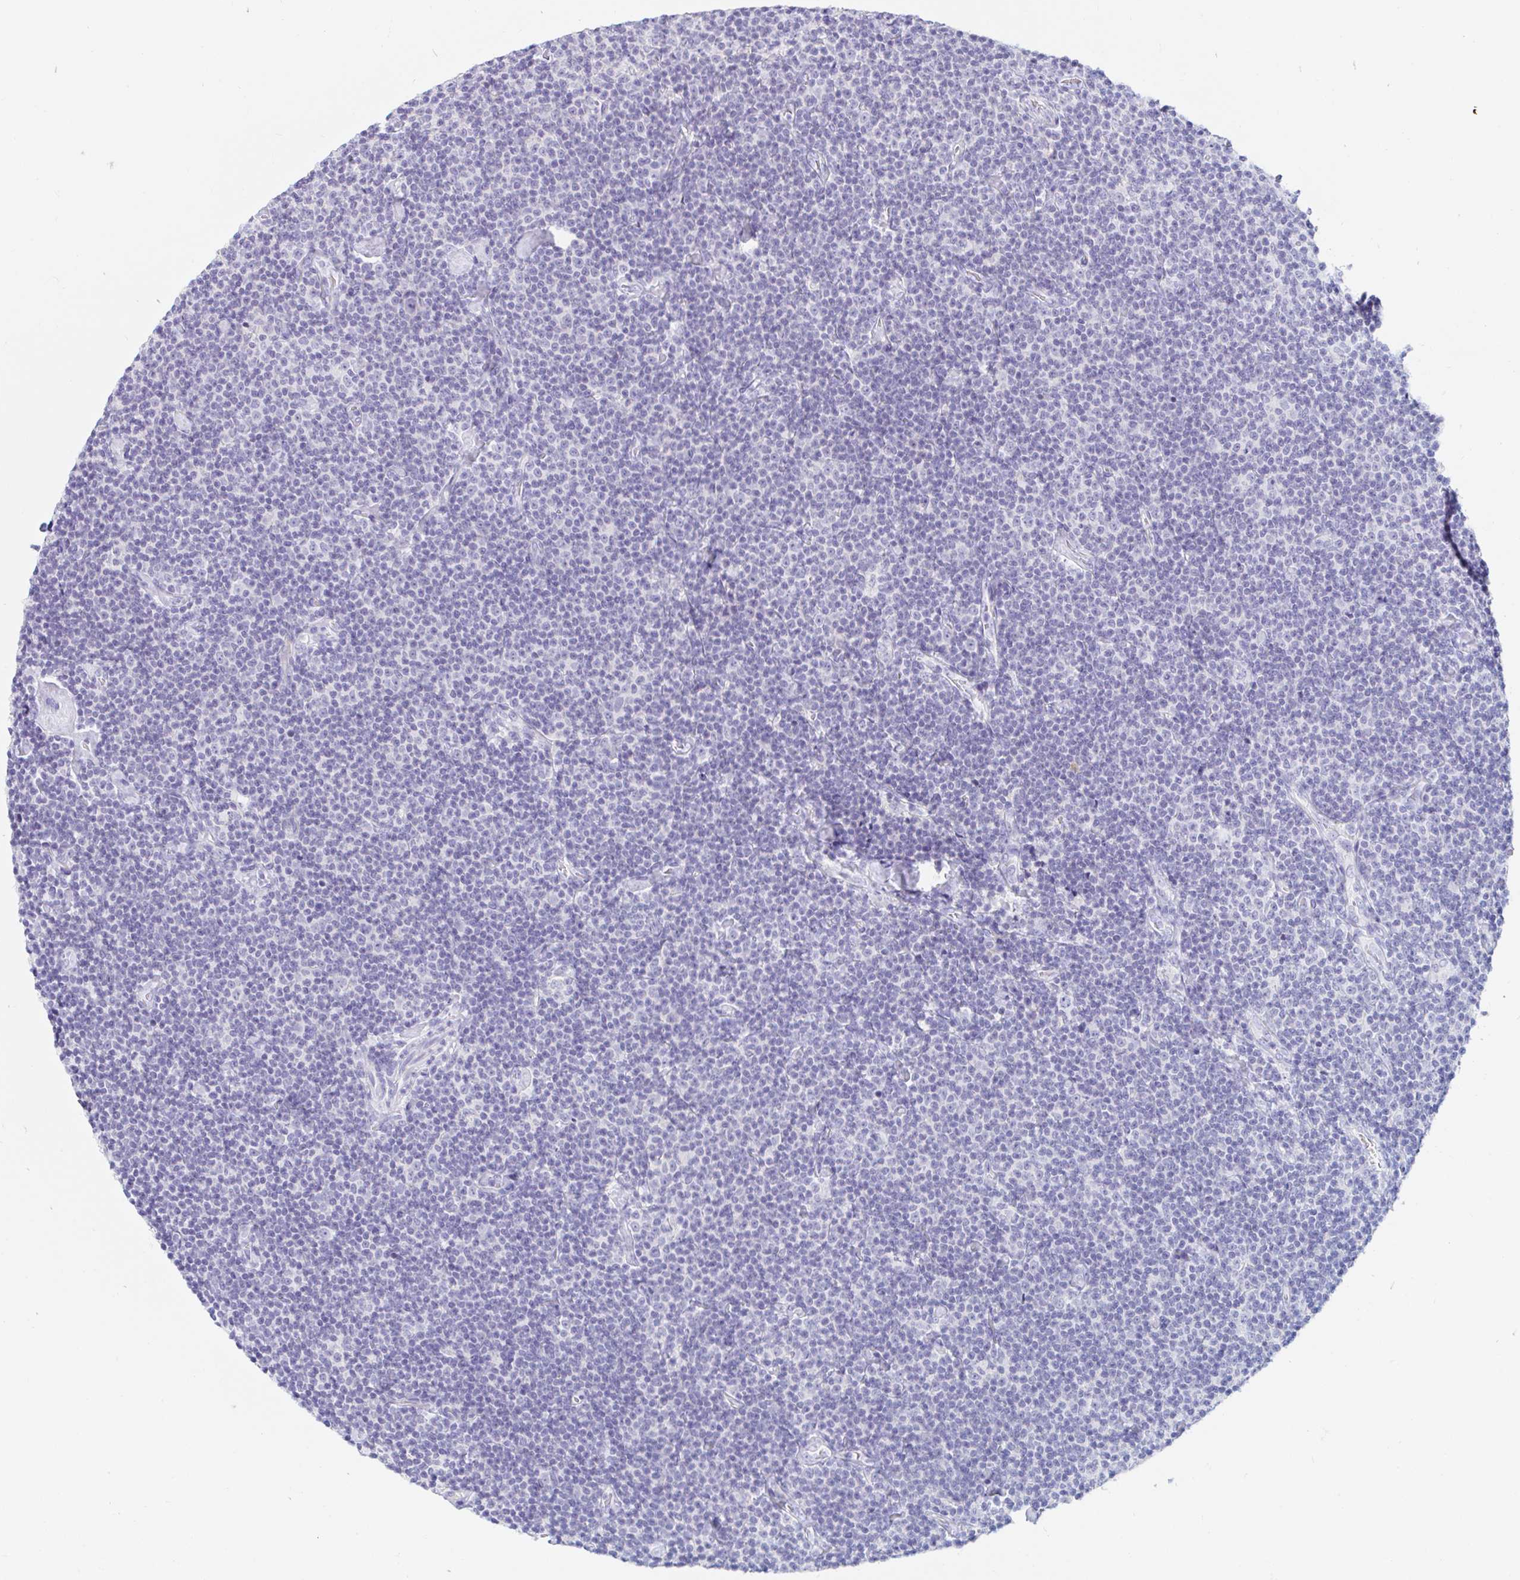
{"staining": {"intensity": "negative", "quantity": "none", "location": "none"}, "tissue": "lymphoma", "cell_type": "Tumor cells", "image_type": "cancer", "snomed": [{"axis": "morphology", "description": "Malignant lymphoma, non-Hodgkin's type, Low grade"}, {"axis": "topography", "description": "Lymph node"}], "caption": "Tumor cells are negative for protein expression in human malignant lymphoma, non-Hodgkin's type (low-grade). (Brightfield microscopy of DAB immunohistochemistry (IHC) at high magnification).", "gene": "TEX44", "patient": {"sex": "male", "age": 81}}